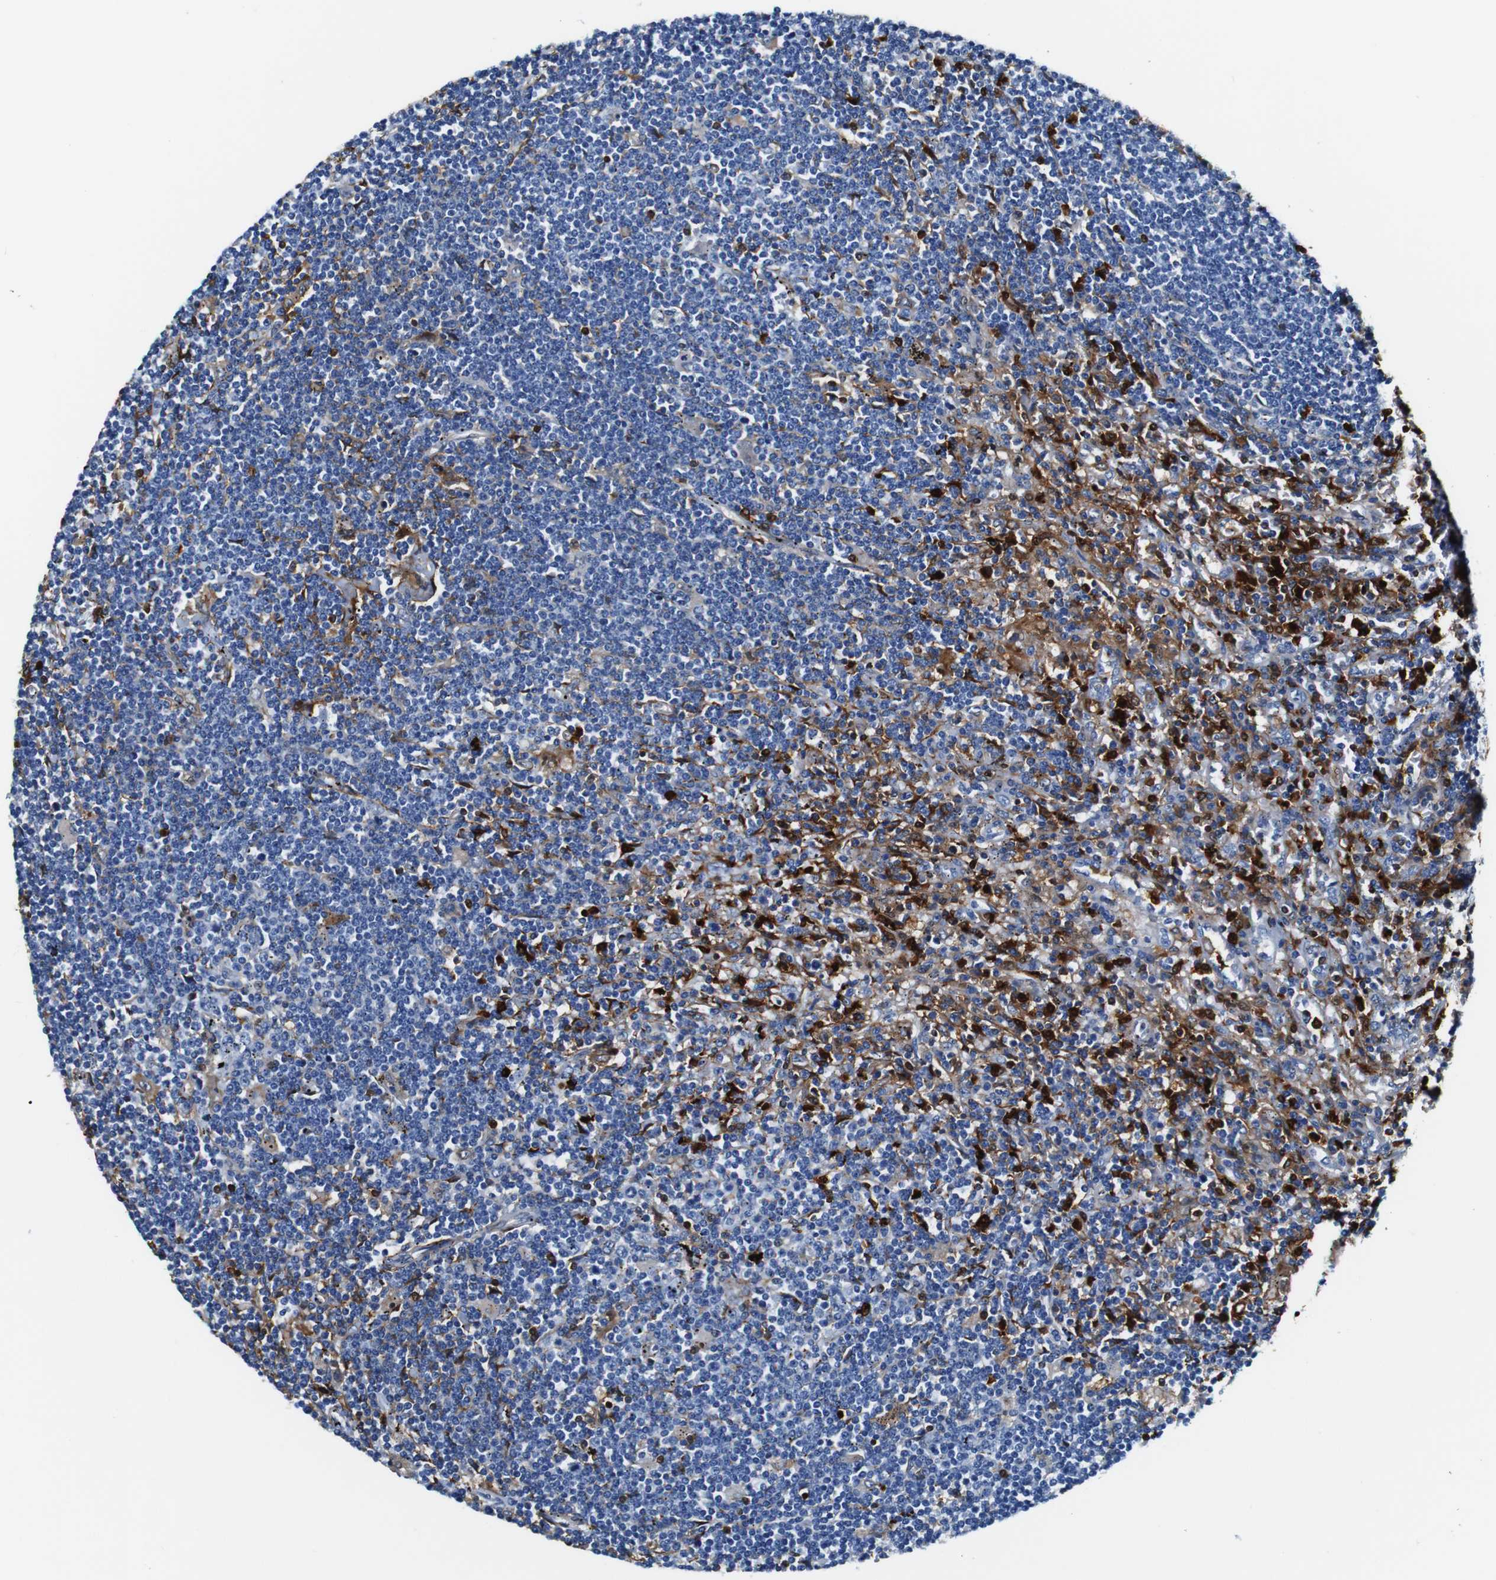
{"staining": {"intensity": "negative", "quantity": "none", "location": "none"}, "tissue": "lymphoma", "cell_type": "Tumor cells", "image_type": "cancer", "snomed": [{"axis": "morphology", "description": "Malignant lymphoma, non-Hodgkin's type, Low grade"}, {"axis": "topography", "description": "Spleen"}], "caption": "There is no significant positivity in tumor cells of malignant lymphoma, non-Hodgkin's type (low-grade).", "gene": "ANXA1", "patient": {"sex": "male", "age": 76}}